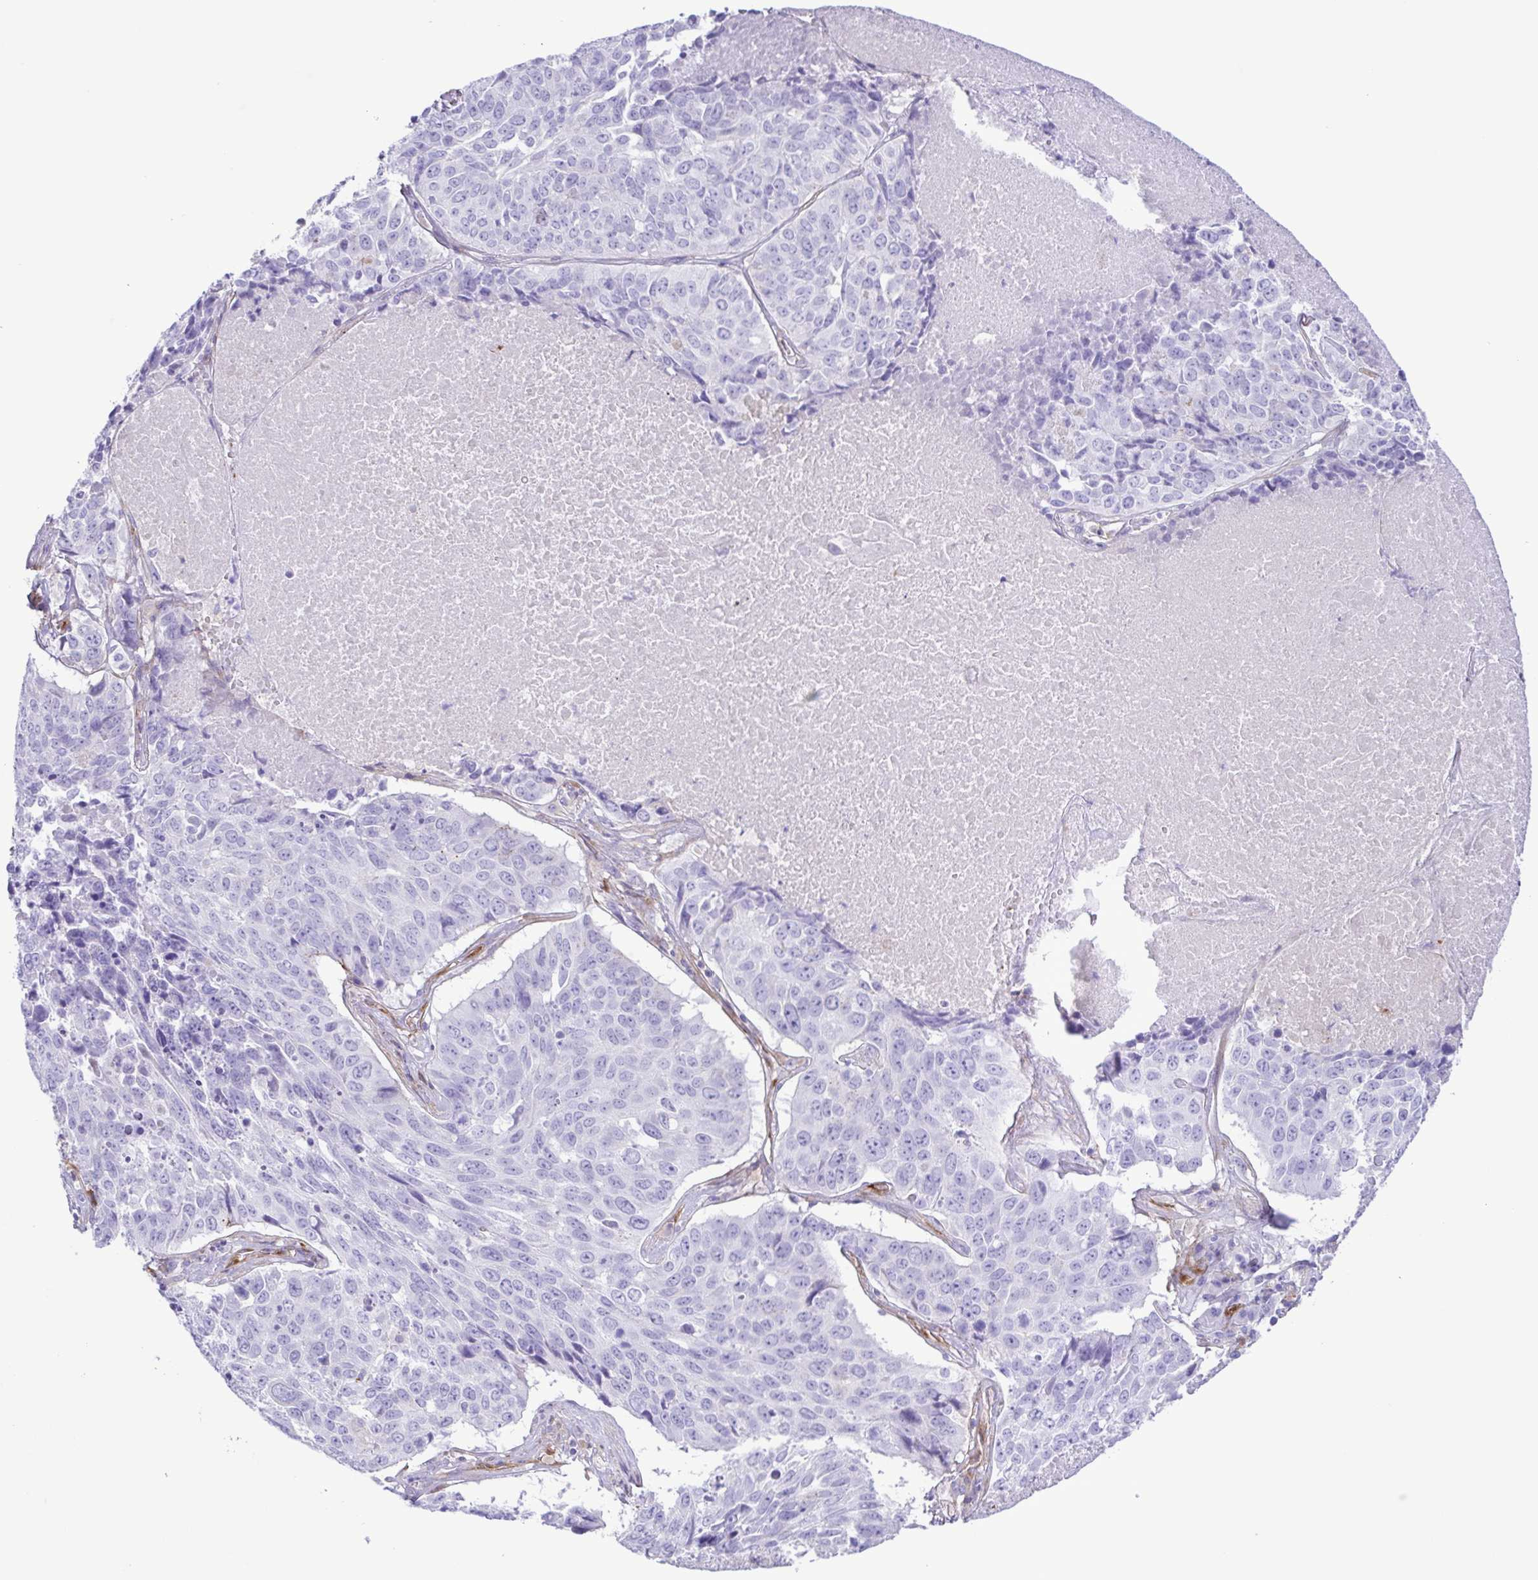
{"staining": {"intensity": "negative", "quantity": "none", "location": "none"}, "tissue": "lung cancer", "cell_type": "Tumor cells", "image_type": "cancer", "snomed": [{"axis": "morphology", "description": "Normal tissue, NOS"}, {"axis": "morphology", "description": "Squamous cell carcinoma, NOS"}, {"axis": "topography", "description": "Bronchus"}, {"axis": "topography", "description": "Lung"}], "caption": "Immunohistochemistry (IHC) histopathology image of neoplastic tissue: lung cancer stained with DAB (3,3'-diaminobenzidine) demonstrates no significant protein positivity in tumor cells.", "gene": "FLT1", "patient": {"sex": "male", "age": 64}}